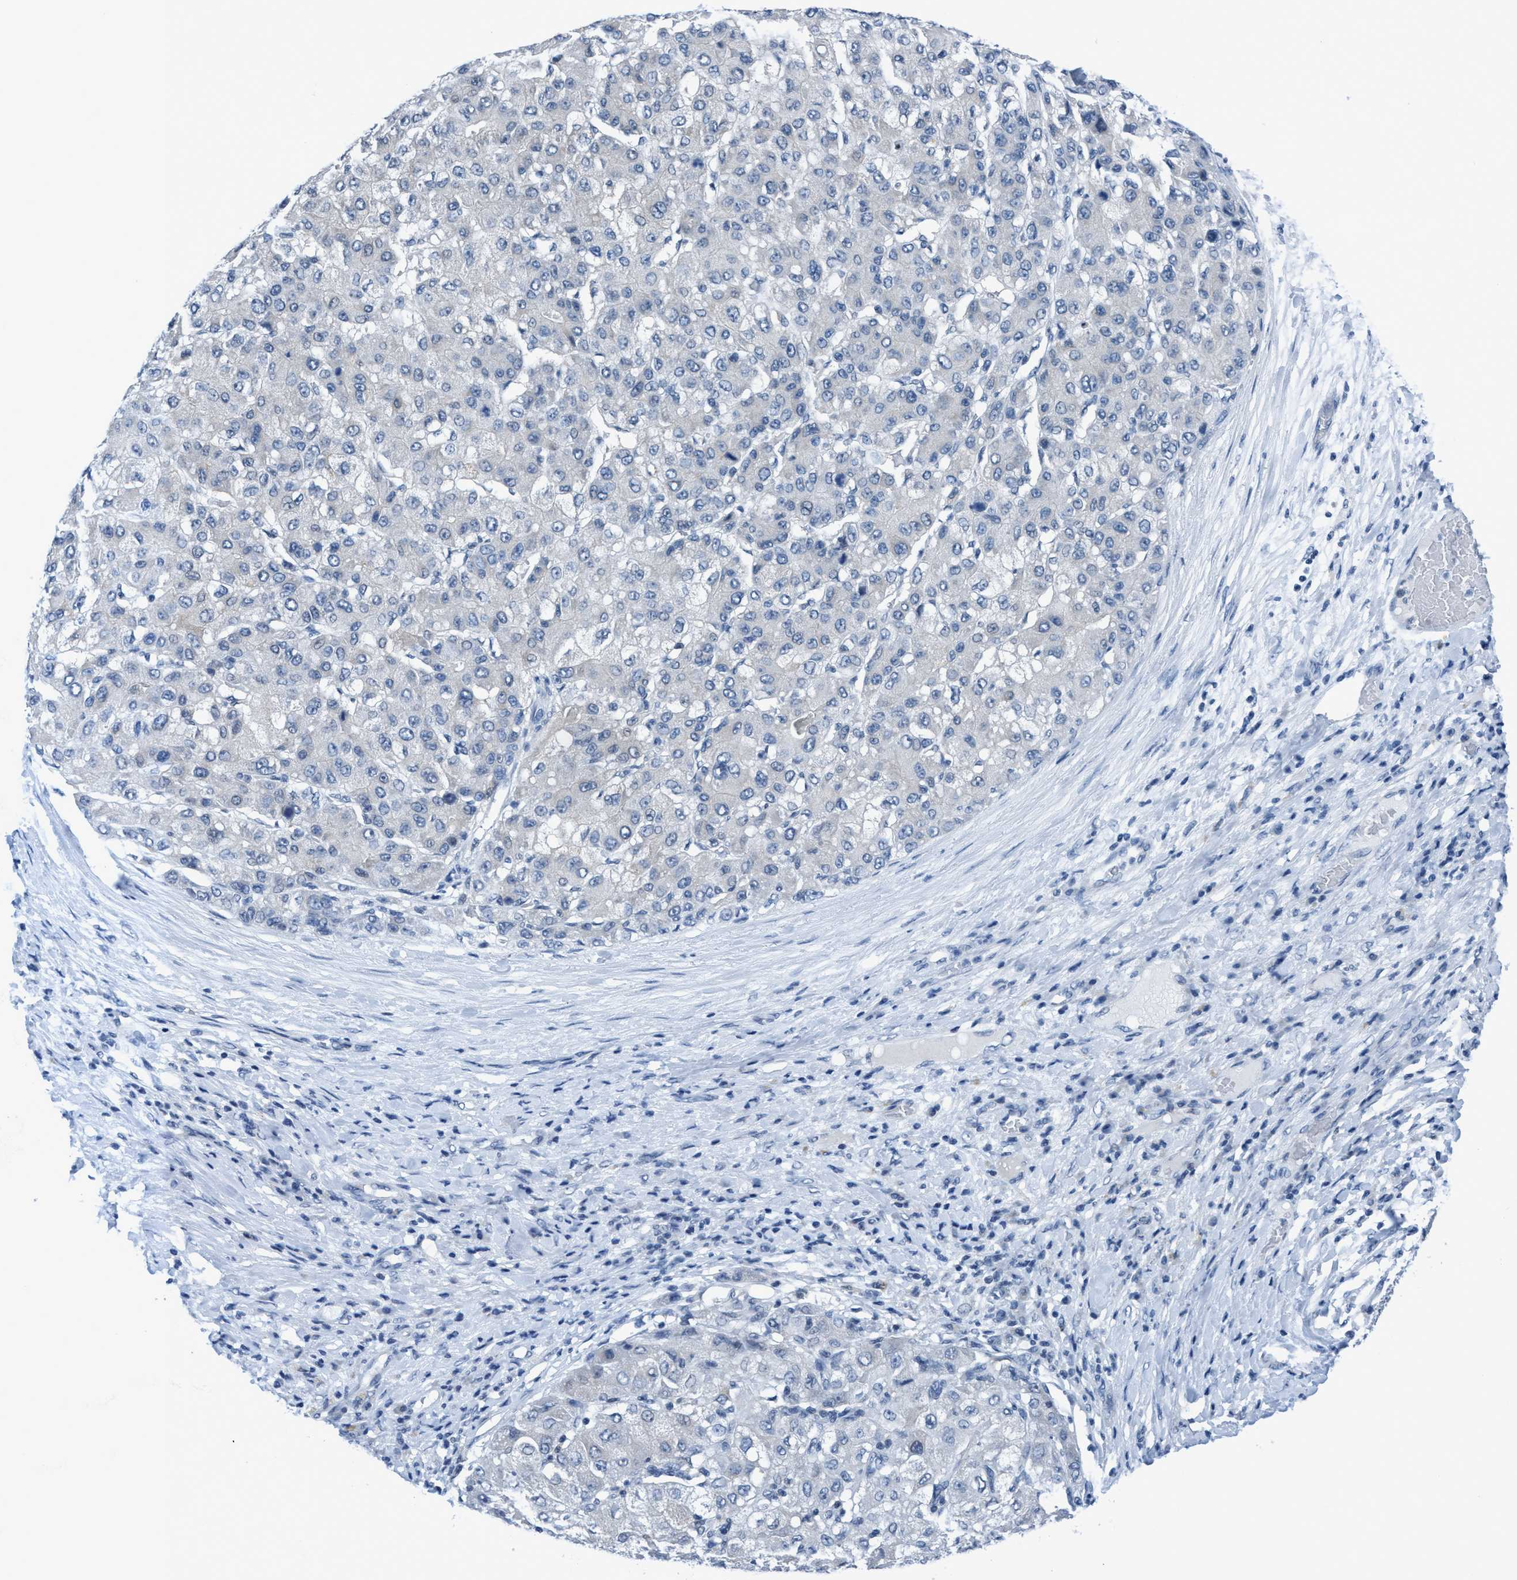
{"staining": {"intensity": "negative", "quantity": "none", "location": "none"}, "tissue": "liver cancer", "cell_type": "Tumor cells", "image_type": "cancer", "snomed": [{"axis": "morphology", "description": "Carcinoma, Hepatocellular, NOS"}, {"axis": "topography", "description": "Liver"}], "caption": "Liver hepatocellular carcinoma was stained to show a protein in brown. There is no significant expression in tumor cells.", "gene": "DNAI1", "patient": {"sex": "male", "age": 80}}